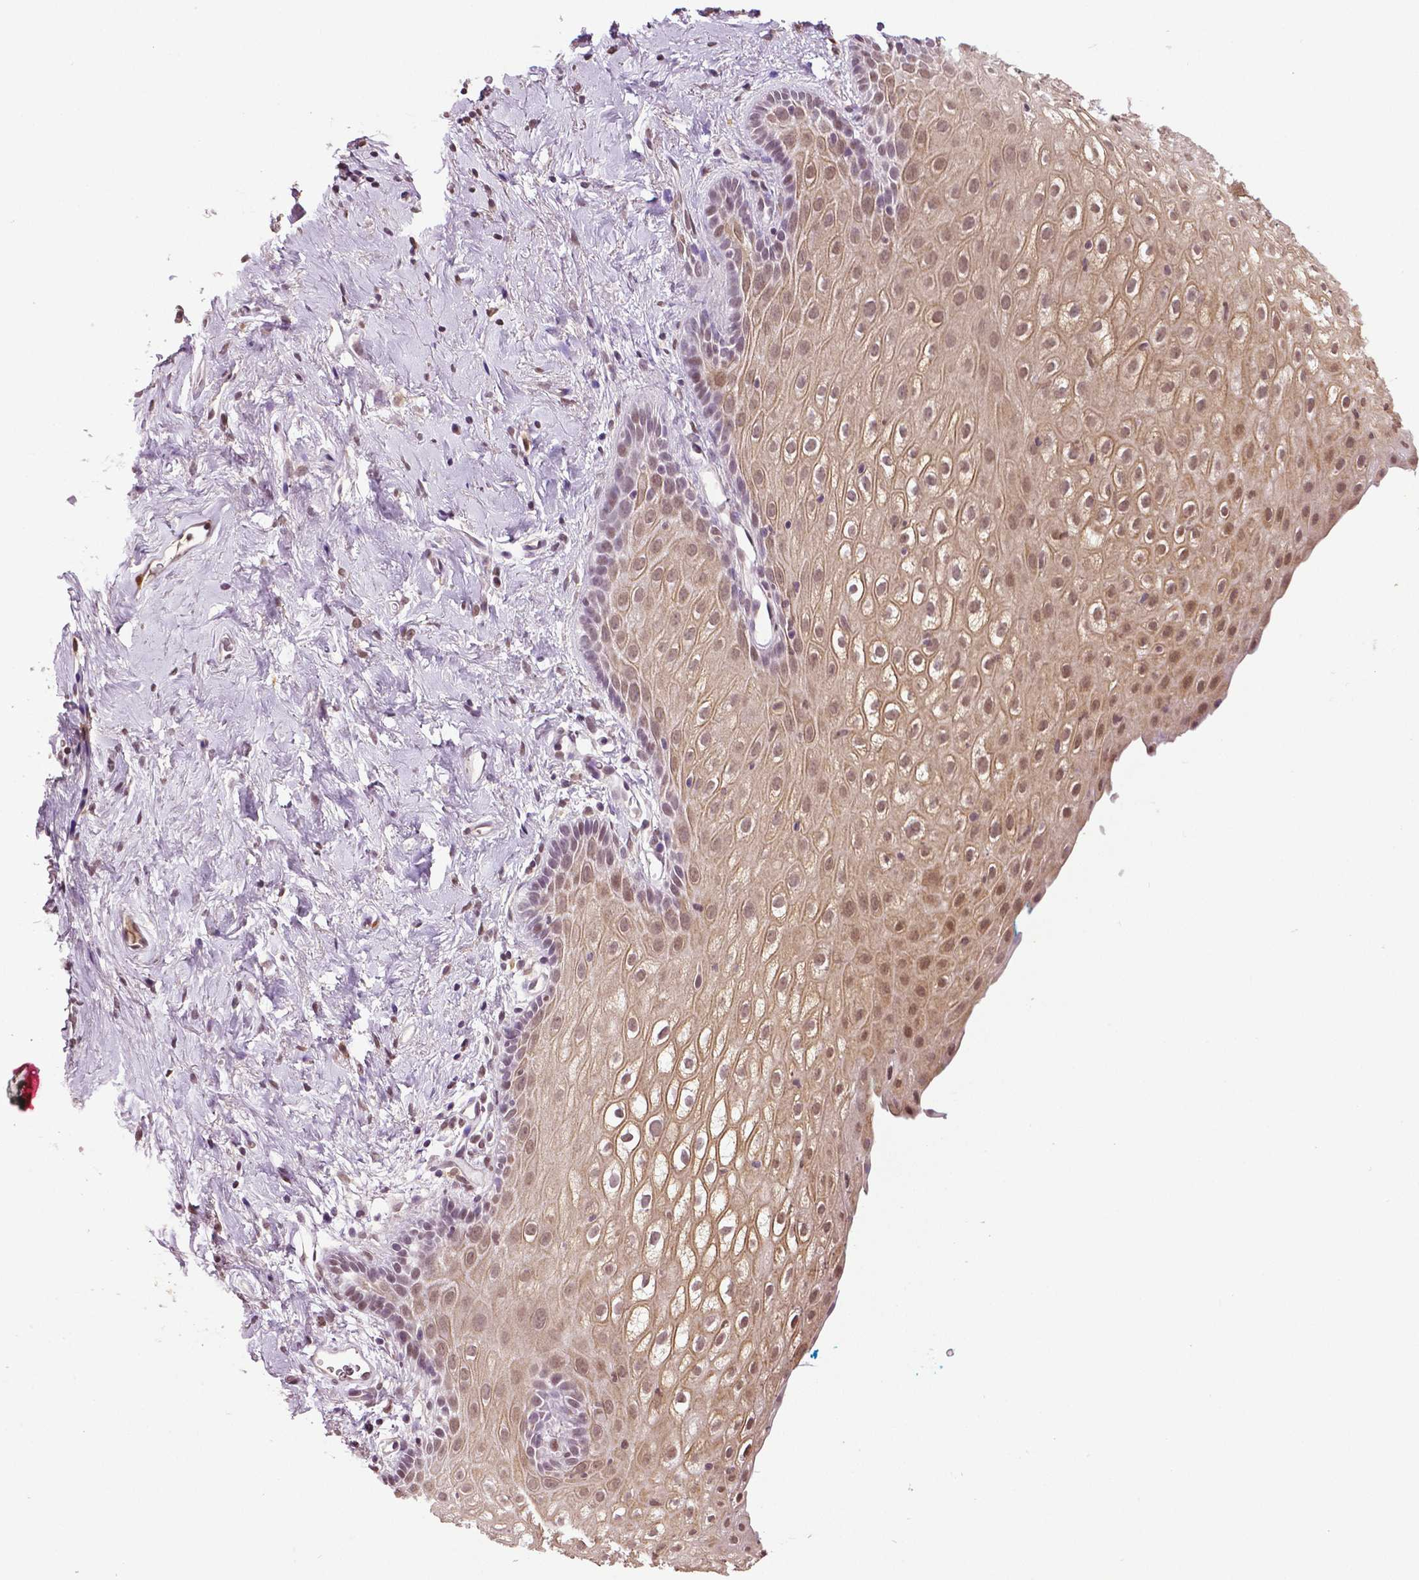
{"staining": {"intensity": "weak", "quantity": "25%-75%", "location": "cytoplasmic/membranous,nuclear"}, "tissue": "vagina", "cell_type": "Squamous epithelial cells", "image_type": "normal", "snomed": [{"axis": "morphology", "description": "Normal tissue, NOS"}, {"axis": "morphology", "description": "Adenocarcinoma, NOS"}, {"axis": "topography", "description": "Rectum"}, {"axis": "topography", "description": "Vagina"}, {"axis": "topography", "description": "Peripheral nerve tissue"}], "caption": "Vagina stained for a protein (brown) displays weak cytoplasmic/membranous,nuclear positive staining in approximately 25%-75% of squamous epithelial cells.", "gene": "DLX5", "patient": {"sex": "female", "age": 71}}